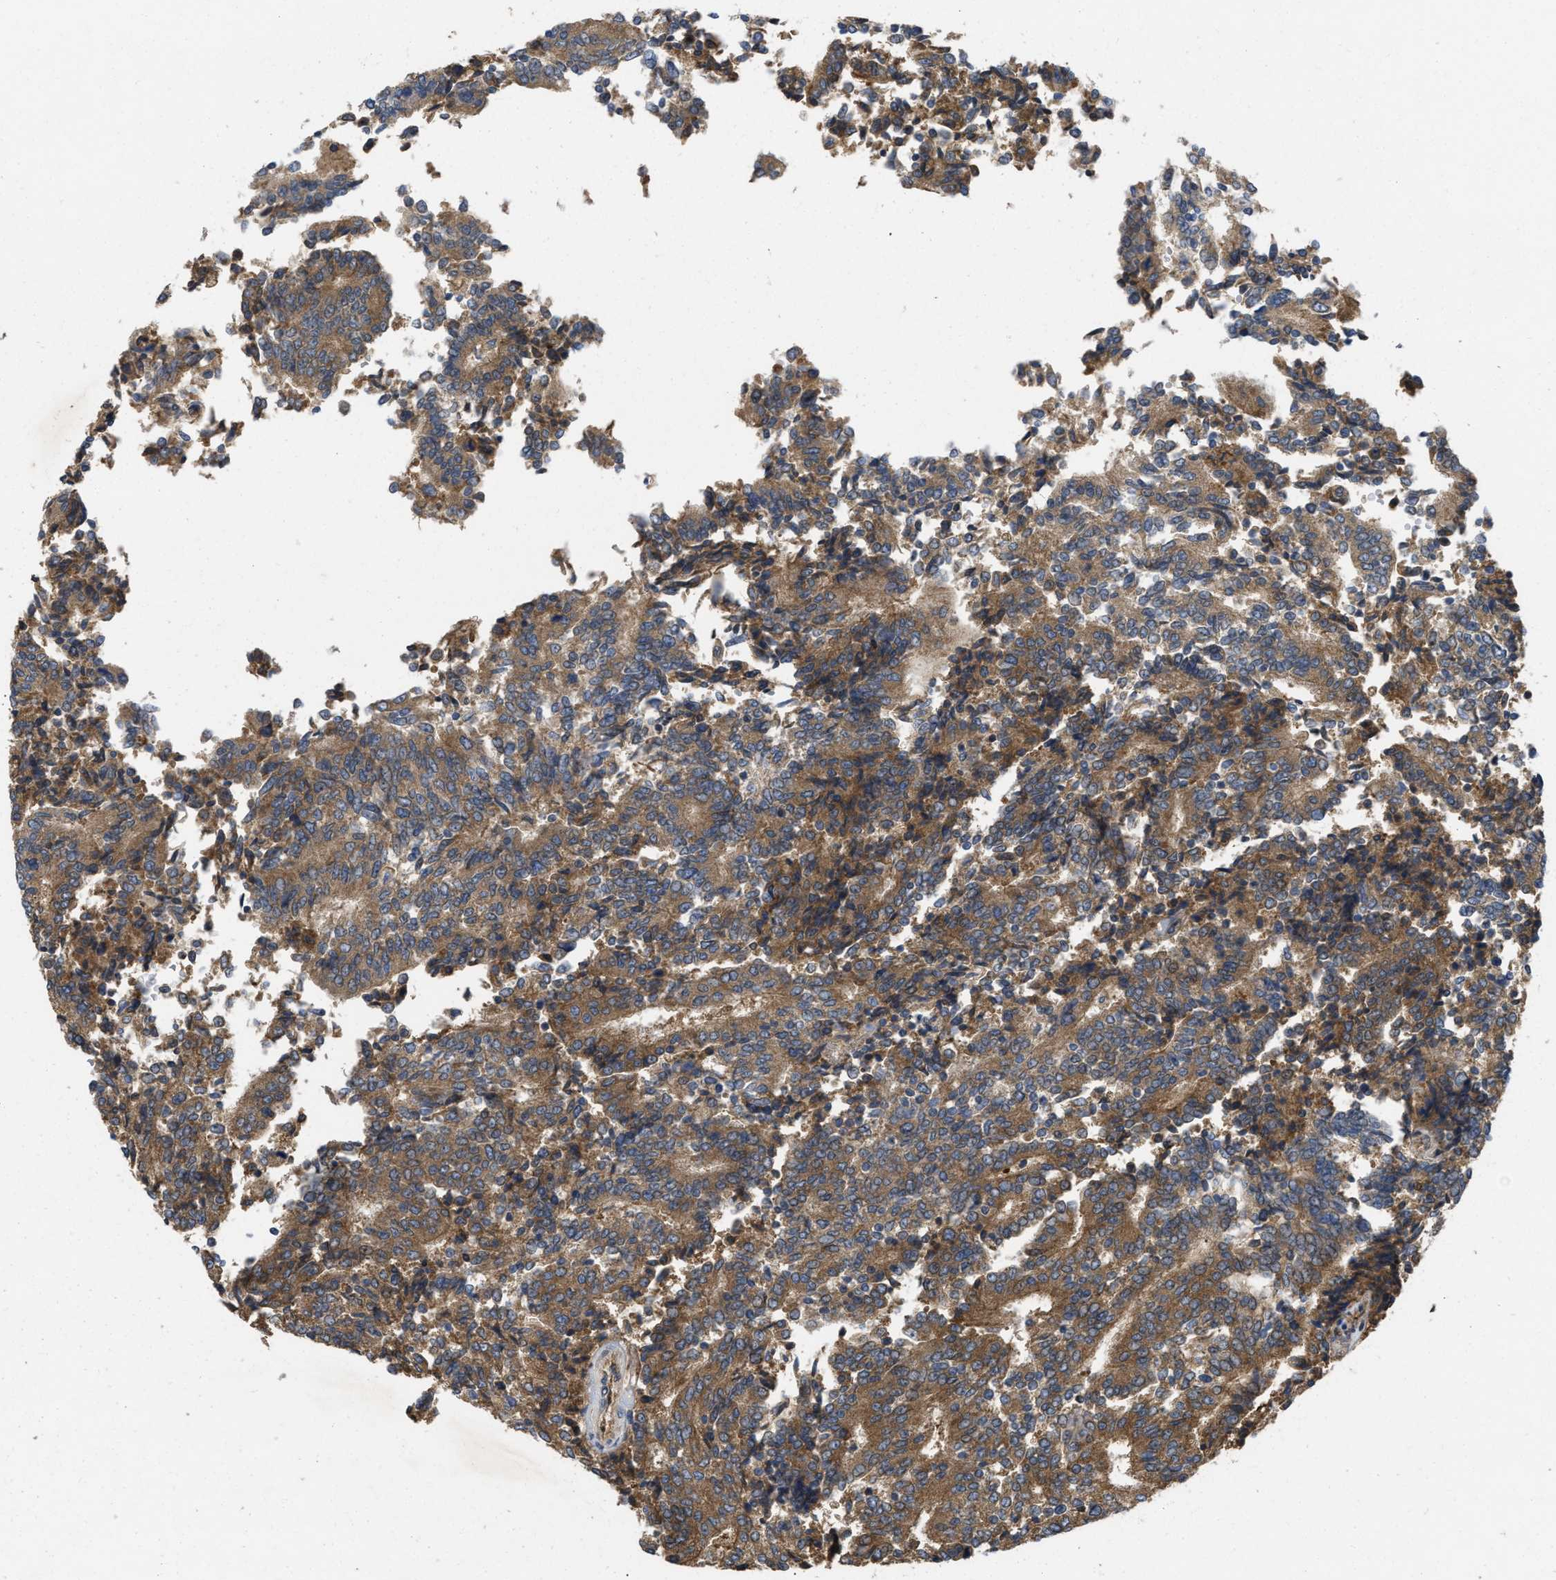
{"staining": {"intensity": "moderate", "quantity": ">75%", "location": "cytoplasmic/membranous"}, "tissue": "prostate cancer", "cell_type": "Tumor cells", "image_type": "cancer", "snomed": [{"axis": "morphology", "description": "Normal tissue, NOS"}, {"axis": "morphology", "description": "Adenocarcinoma, High grade"}, {"axis": "topography", "description": "Prostate"}, {"axis": "topography", "description": "Seminal veicle"}], "caption": "Human prostate cancer stained with a protein marker reveals moderate staining in tumor cells.", "gene": "TMEM131", "patient": {"sex": "male", "age": 55}}